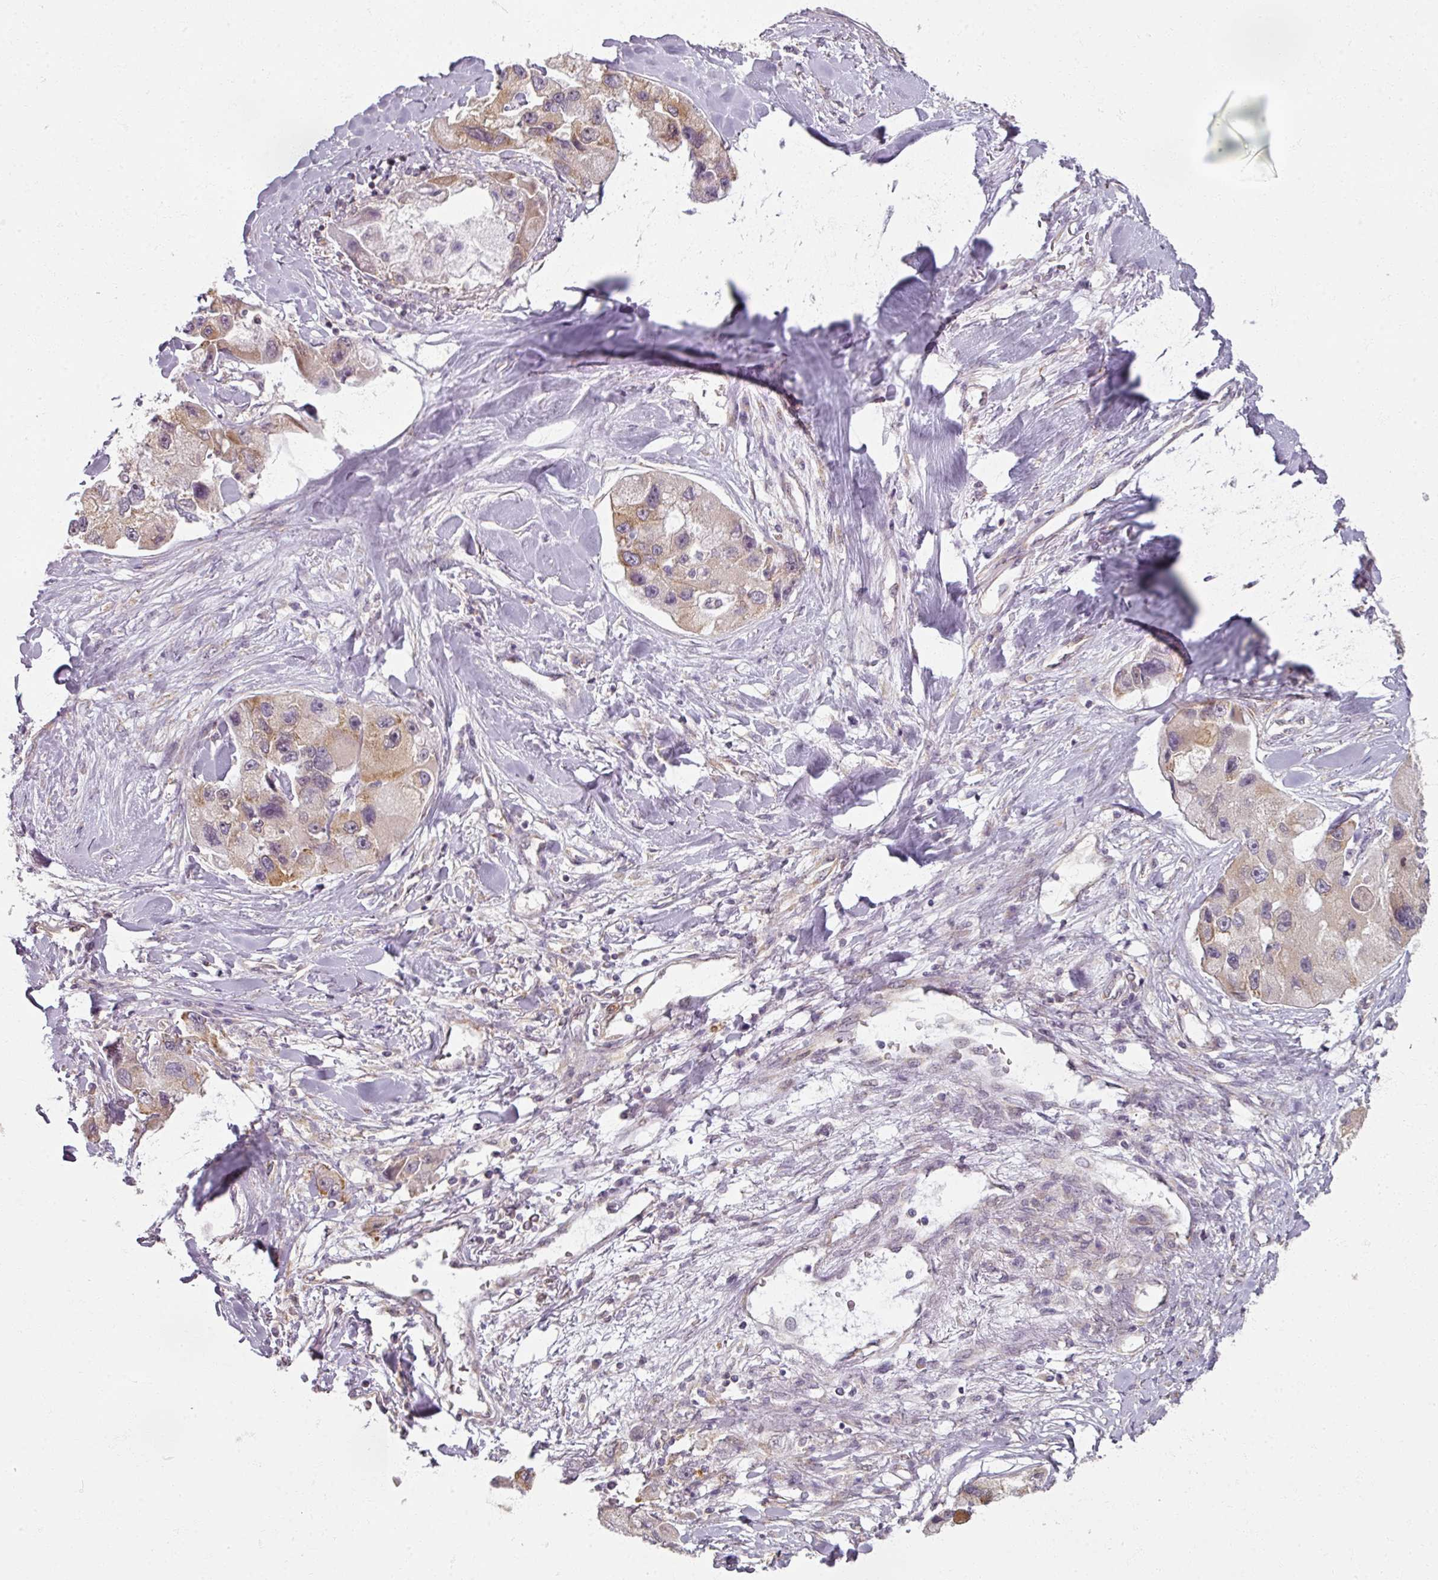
{"staining": {"intensity": "moderate", "quantity": "<25%", "location": "cytoplasmic/membranous"}, "tissue": "lung cancer", "cell_type": "Tumor cells", "image_type": "cancer", "snomed": [{"axis": "morphology", "description": "Adenocarcinoma, NOS"}, {"axis": "topography", "description": "Lung"}], "caption": "Lung cancer stained with DAB (3,3'-diaminobenzidine) immunohistochemistry reveals low levels of moderate cytoplasmic/membranous expression in approximately <25% of tumor cells.", "gene": "AGPAT4", "patient": {"sex": "female", "age": 54}}